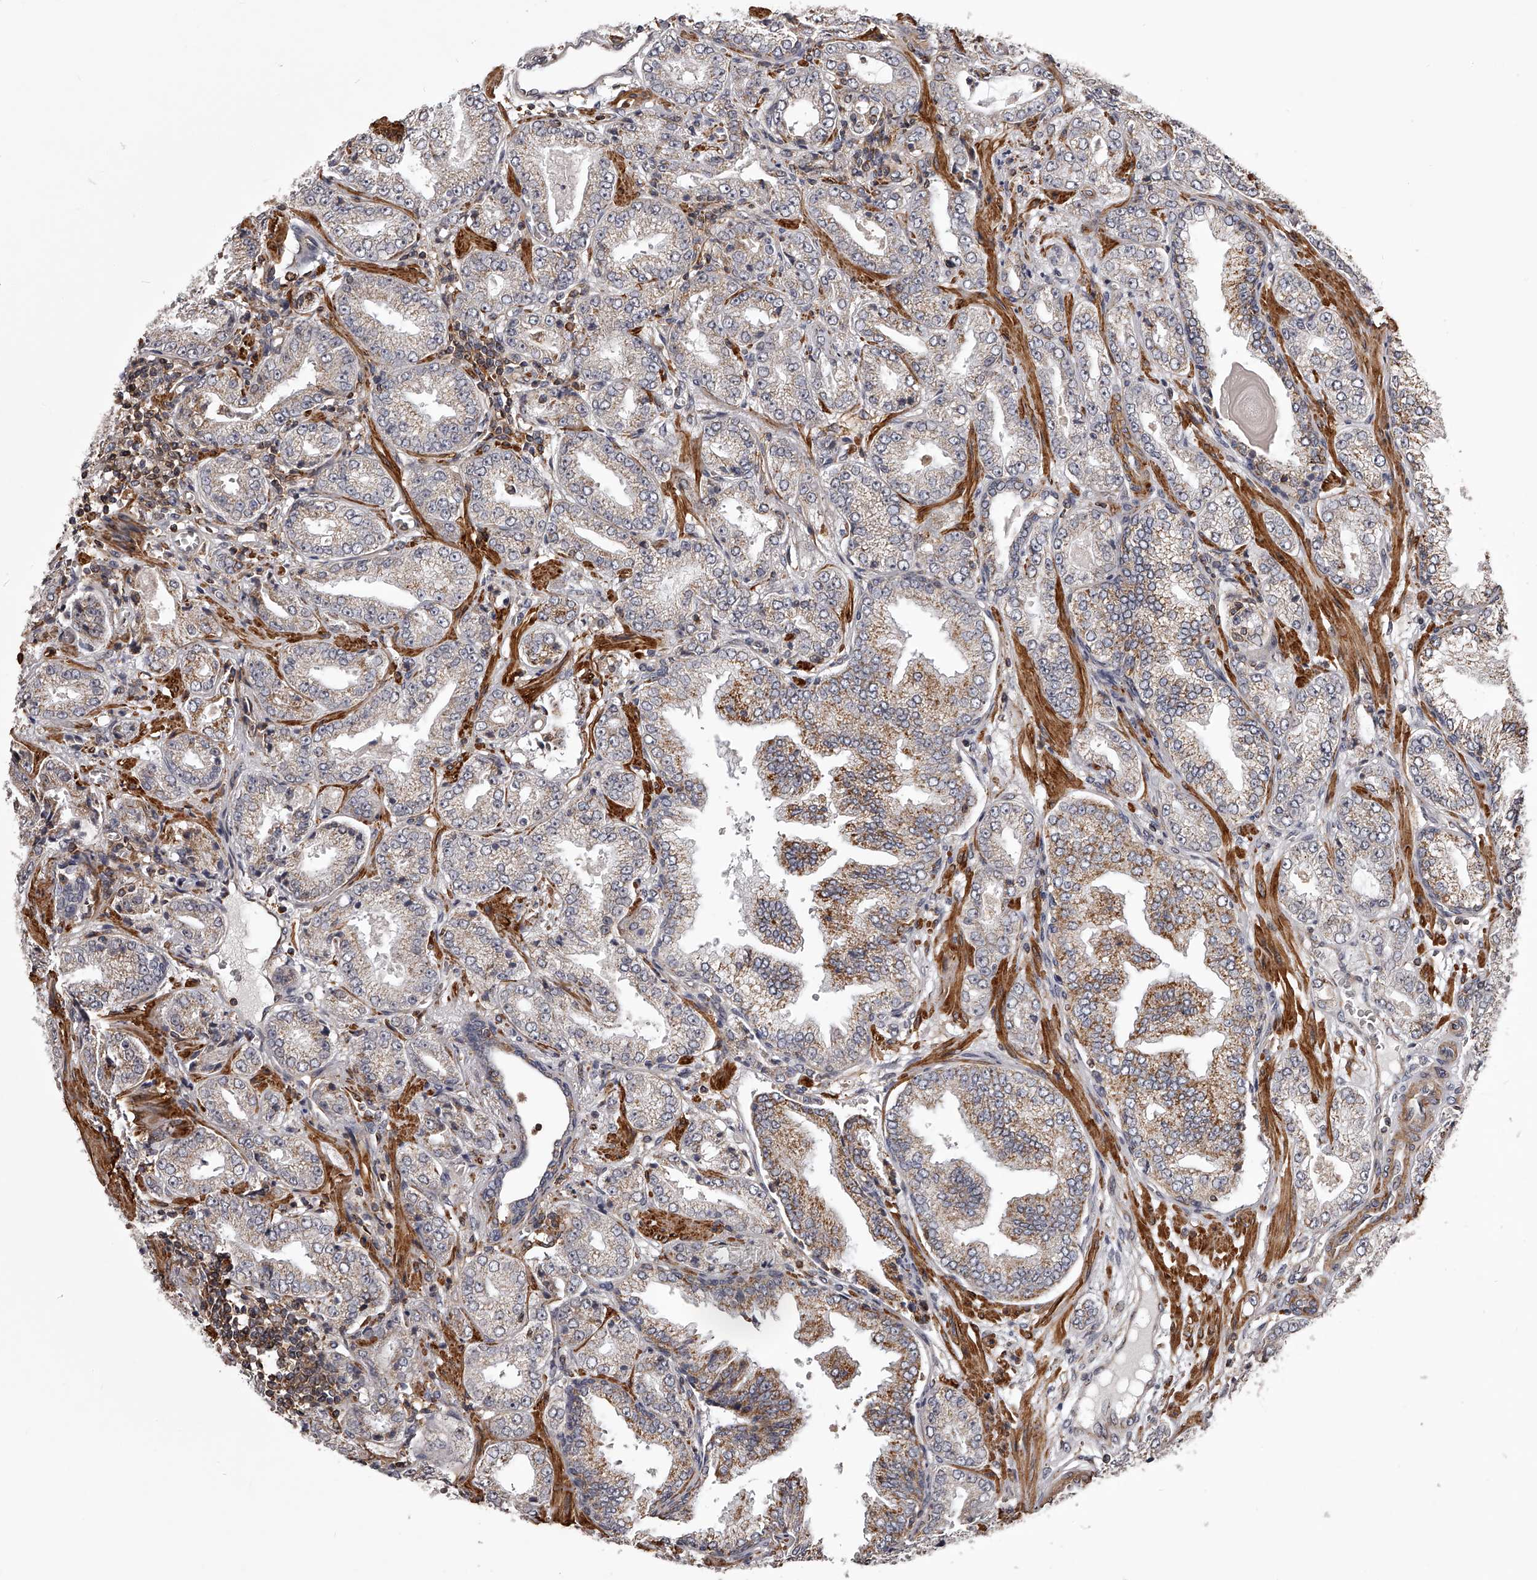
{"staining": {"intensity": "moderate", "quantity": "<25%", "location": "cytoplasmic/membranous"}, "tissue": "prostate cancer", "cell_type": "Tumor cells", "image_type": "cancer", "snomed": [{"axis": "morphology", "description": "Adenocarcinoma, High grade"}, {"axis": "topography", "description": "Prostate"}], "caption": "This is an image of IHC staining of high-grade adenocarcinoma (prostate), which shows moderate expression in the cytoplasmic/membranous of tumor cells.", "gene": "RRP36", "patient": {"sex": "male", "age": 71}}